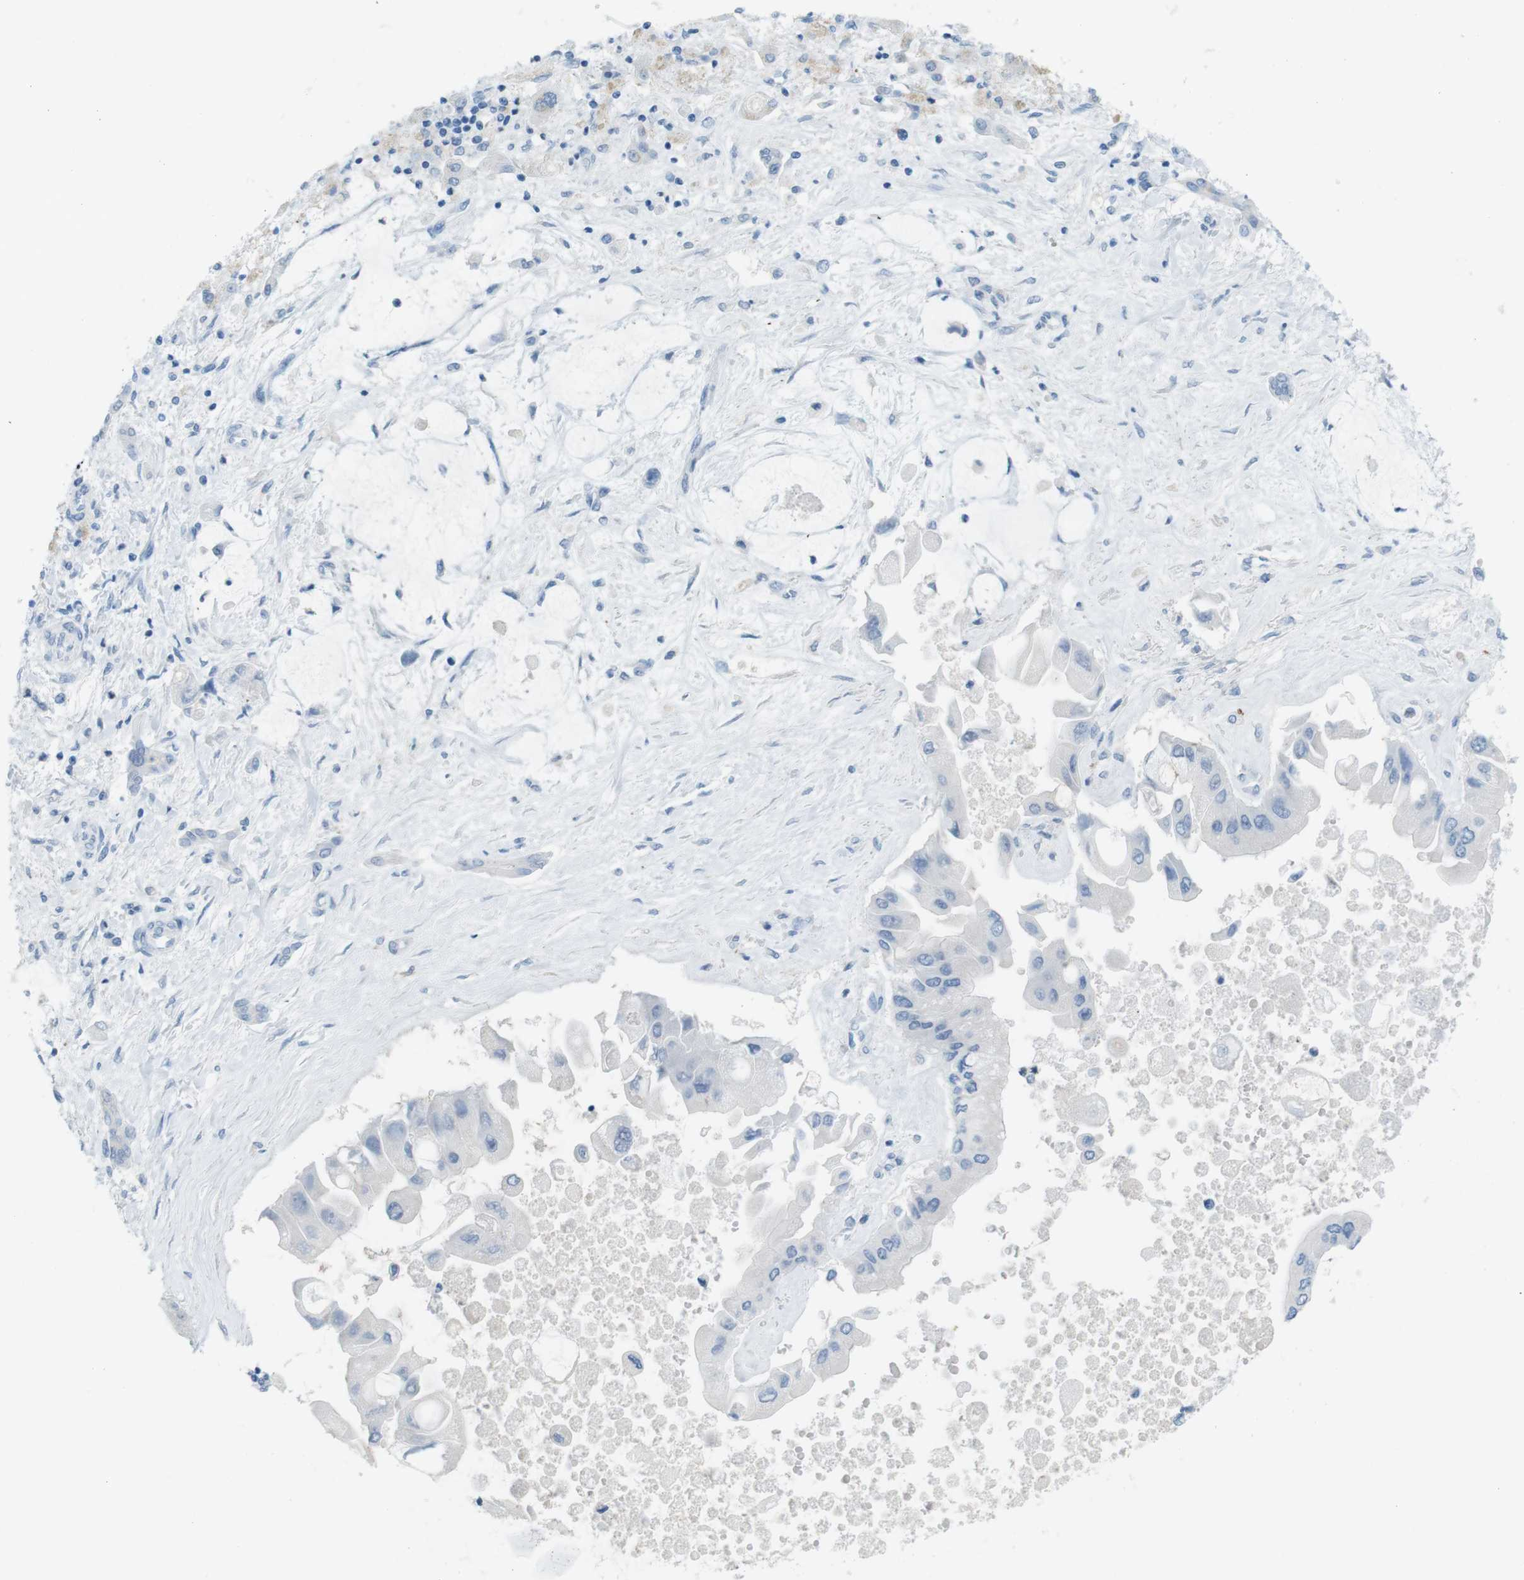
{"staining": {"intensity": "negative", "quantity": "none", "location": "none"}, "tissue": "liver cancer", "cell_type": "Tumor cells", "image_type": "cancer", "snomed": [{"axis": "morphology", "description": "Cholangiocarcinoma"}, {"axis": "topography", "description": "Liver"}], "caption": "The micrograph exhibits no staining of tumor cells in liver cholangiocarcinoma. The staining is performed using DAB (3,3'-diaminobenzidine) brown chromogen with nuclei counter-stained in using hematoxylin.", "gene": "MYH9", "patient": {"sex": "male", "age": 50}}